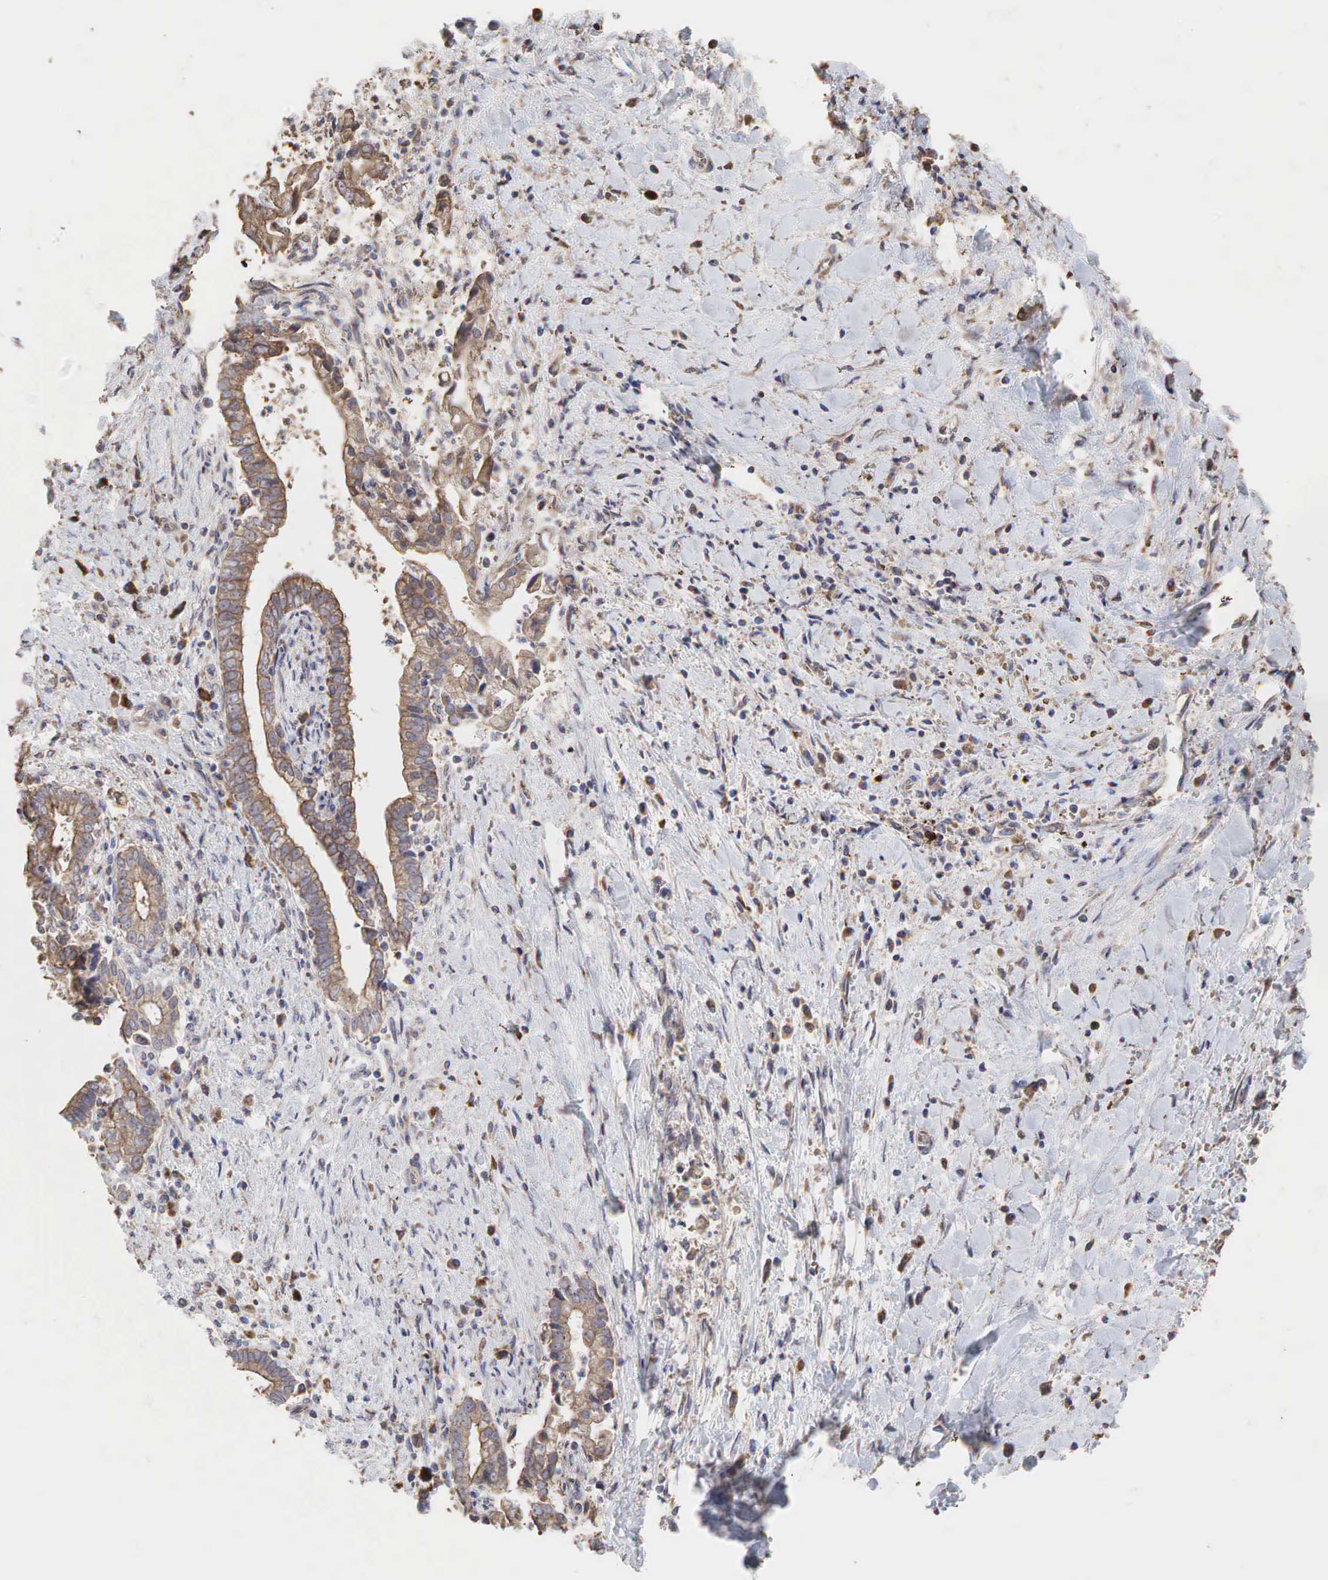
{"staining": {"intensity": "weak", "quantity": ">75%", "location": "cytoplasmic/membranous"}, "tissue": "liver cancer", "cell_type": "Tumor cells", "image_type": "cancer", "snomed": [{"axis": "morphology", "description": "Cholangiocarcinoma"}, {"axis": "topography", "description": "Liver"}], "caption": "Protein analysis of cholangiocarcinoma (liver) tissue shows weak cytoplasmic/membranous positivity in approximately >75% of tumor cells.", "gene": "PABPC5", "patient": {"sex": "male", "age": 57}}